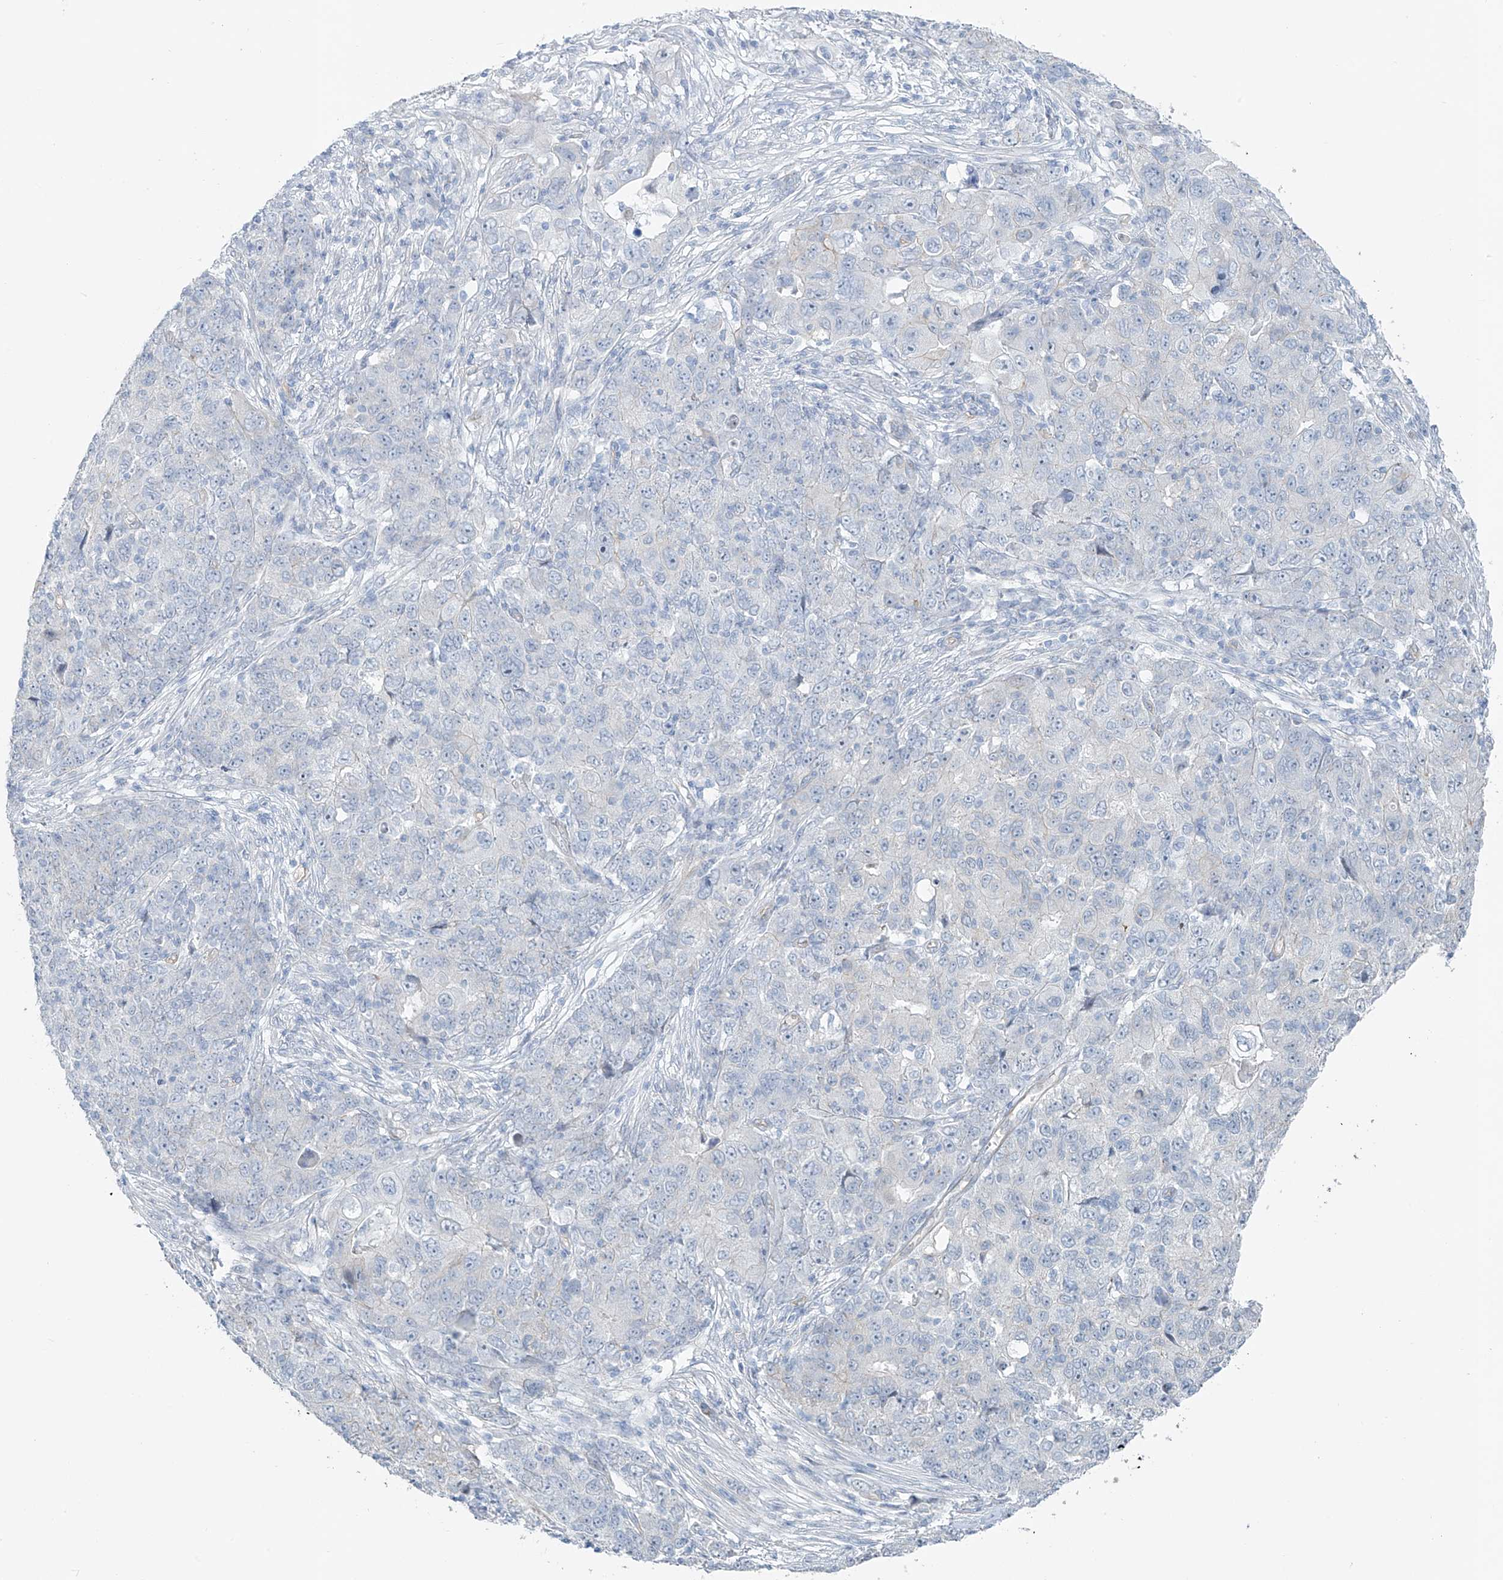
{"staining": {"intensity": "negative", "quantity": "none", "location": "none"}, "tissue": "ovarian cancer", "cell_type": "Tumor cells", "image_type": "cancer", "snomed": [{"axis": "morphology", "description": "Carcinoma, endometroid"}, {"axis": "topography", "description": "Ovary"}], "caption": "There is no significant positivity in tumor cells of ovarian endometroid carcinoma. Brightfield microscopy of IHC stained with DAB (3,3'-diaminobenzidine) (brown) and hematoxylin (blue), captured at high magnification.", "gene": "TUBE1", "patient": {"sex": "female", "age": 42}}